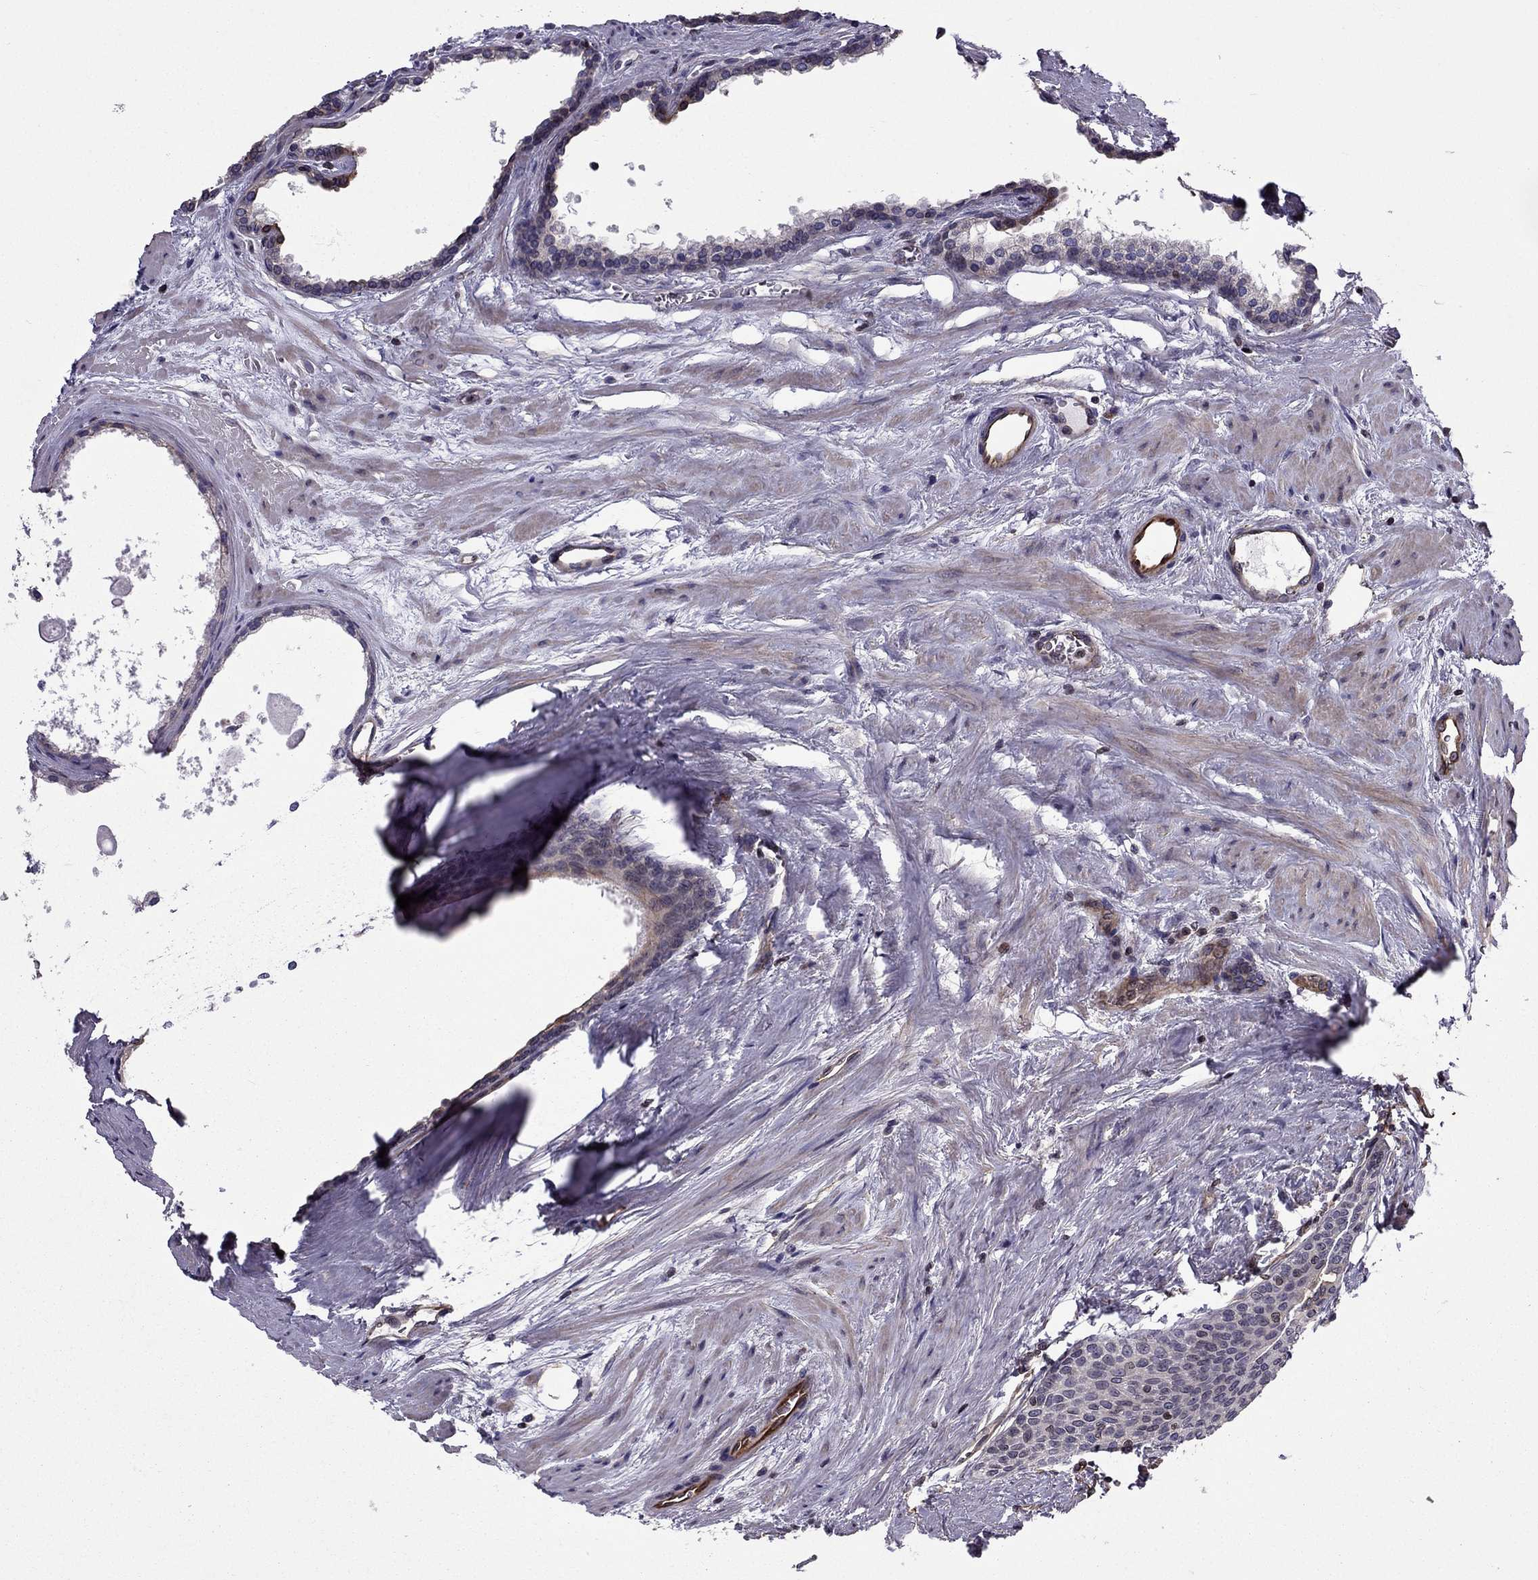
{"staining": {"intensity": "negative", "quantity": "none", "location": "none"}, "tissue": "prostate cancer", "cell_type": "Tumor cells", "image_type": "cancer", "snomed": [{"axis": "morphology", "description": "Adenocarcinoma, Low grade"}, {"axis": "topography", "description": "Prostate"}], "caption": "Immunohistochemistry image of neoplastic tissue: prostate cancer (low-grade adenocarcinoma) stained with DAB shows no significant protein staining in tumor cells. (Brightfield microscopy of DAB (3,3'-diaminobenzidine) immunohistochemistry (IHC) at high magnification).", "gene": "CDC42BPA", "patient": {"sex": "male", "age": 56}}